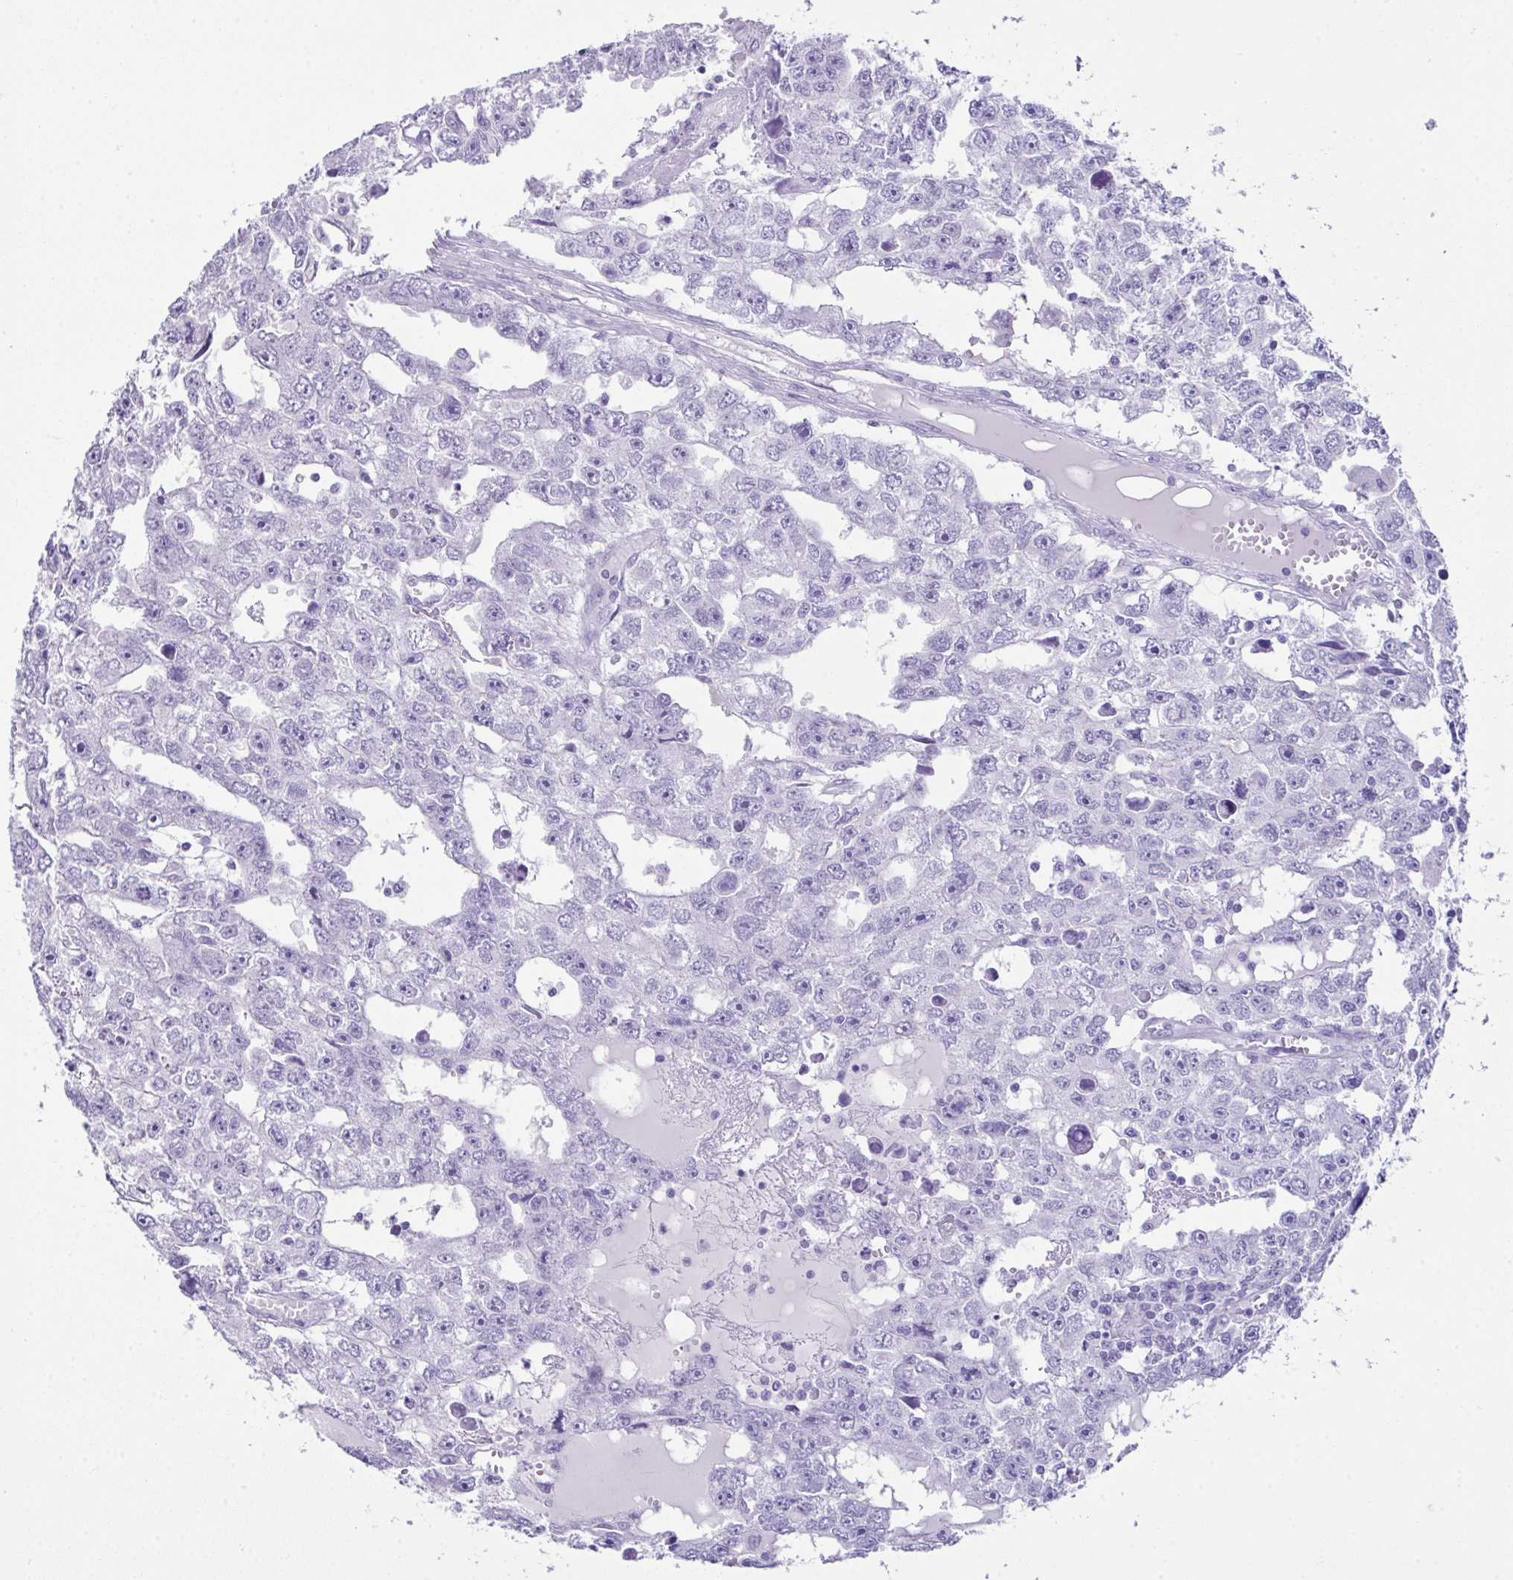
{"staining": {"intensity": "negative", "quantity": "none", "location": "none"}, "tissue": "testis cancer", "cell_type": "Tumor cells", "image_type": "cancer", "snomed": [{"axis": "morphology", "description": "Carcinoma, Embryonal, NOS"}, {"axis": "topography", "description": "Testis"}], "caption": "The immunohistochemistry micrograph has no significant expression in tumor cells of testis cancer tissue.", "gene": "LGALS4", "patient": {"sex": "male", "age": 20}}